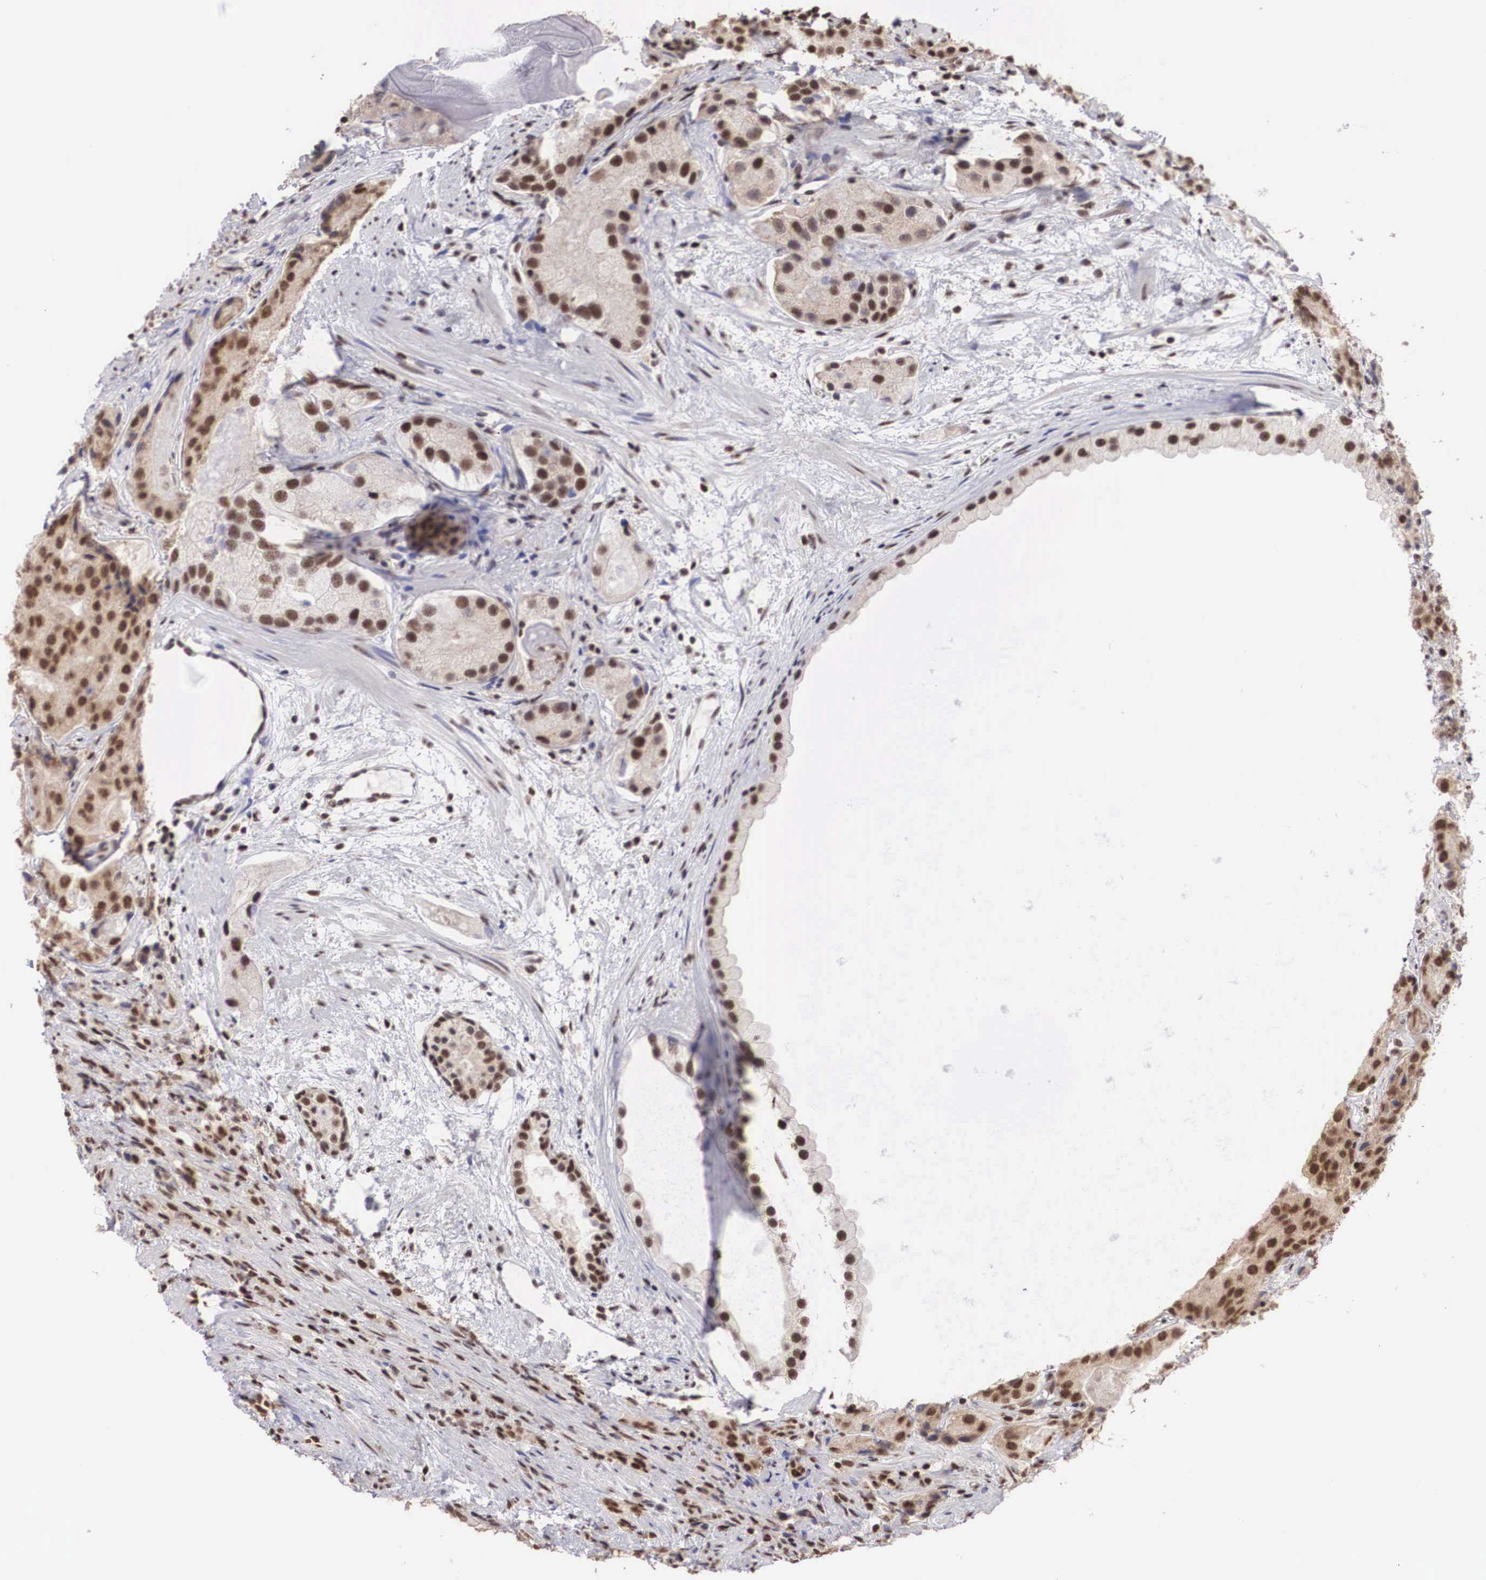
{"staining": {"intensity": "strong", "quantity": ">75%", "location": "nuclear"}, "tissue": "prostate cancer", "cell_type": "Tumor cells", "image_type": "cancer", "snomed": [{"axis": "morphology", "description": "Adenocarcinoma, Medium grade"}, {"axis": "topography", "description": "Prostate"}], "caption": "This is a micrograph of immunohistochemistry staining of prostate cancer, which shows strong staining in the nuclear of tumor cells.", "gene": "HTATSF1", "patient": {"sex": "male", "age": 70}}